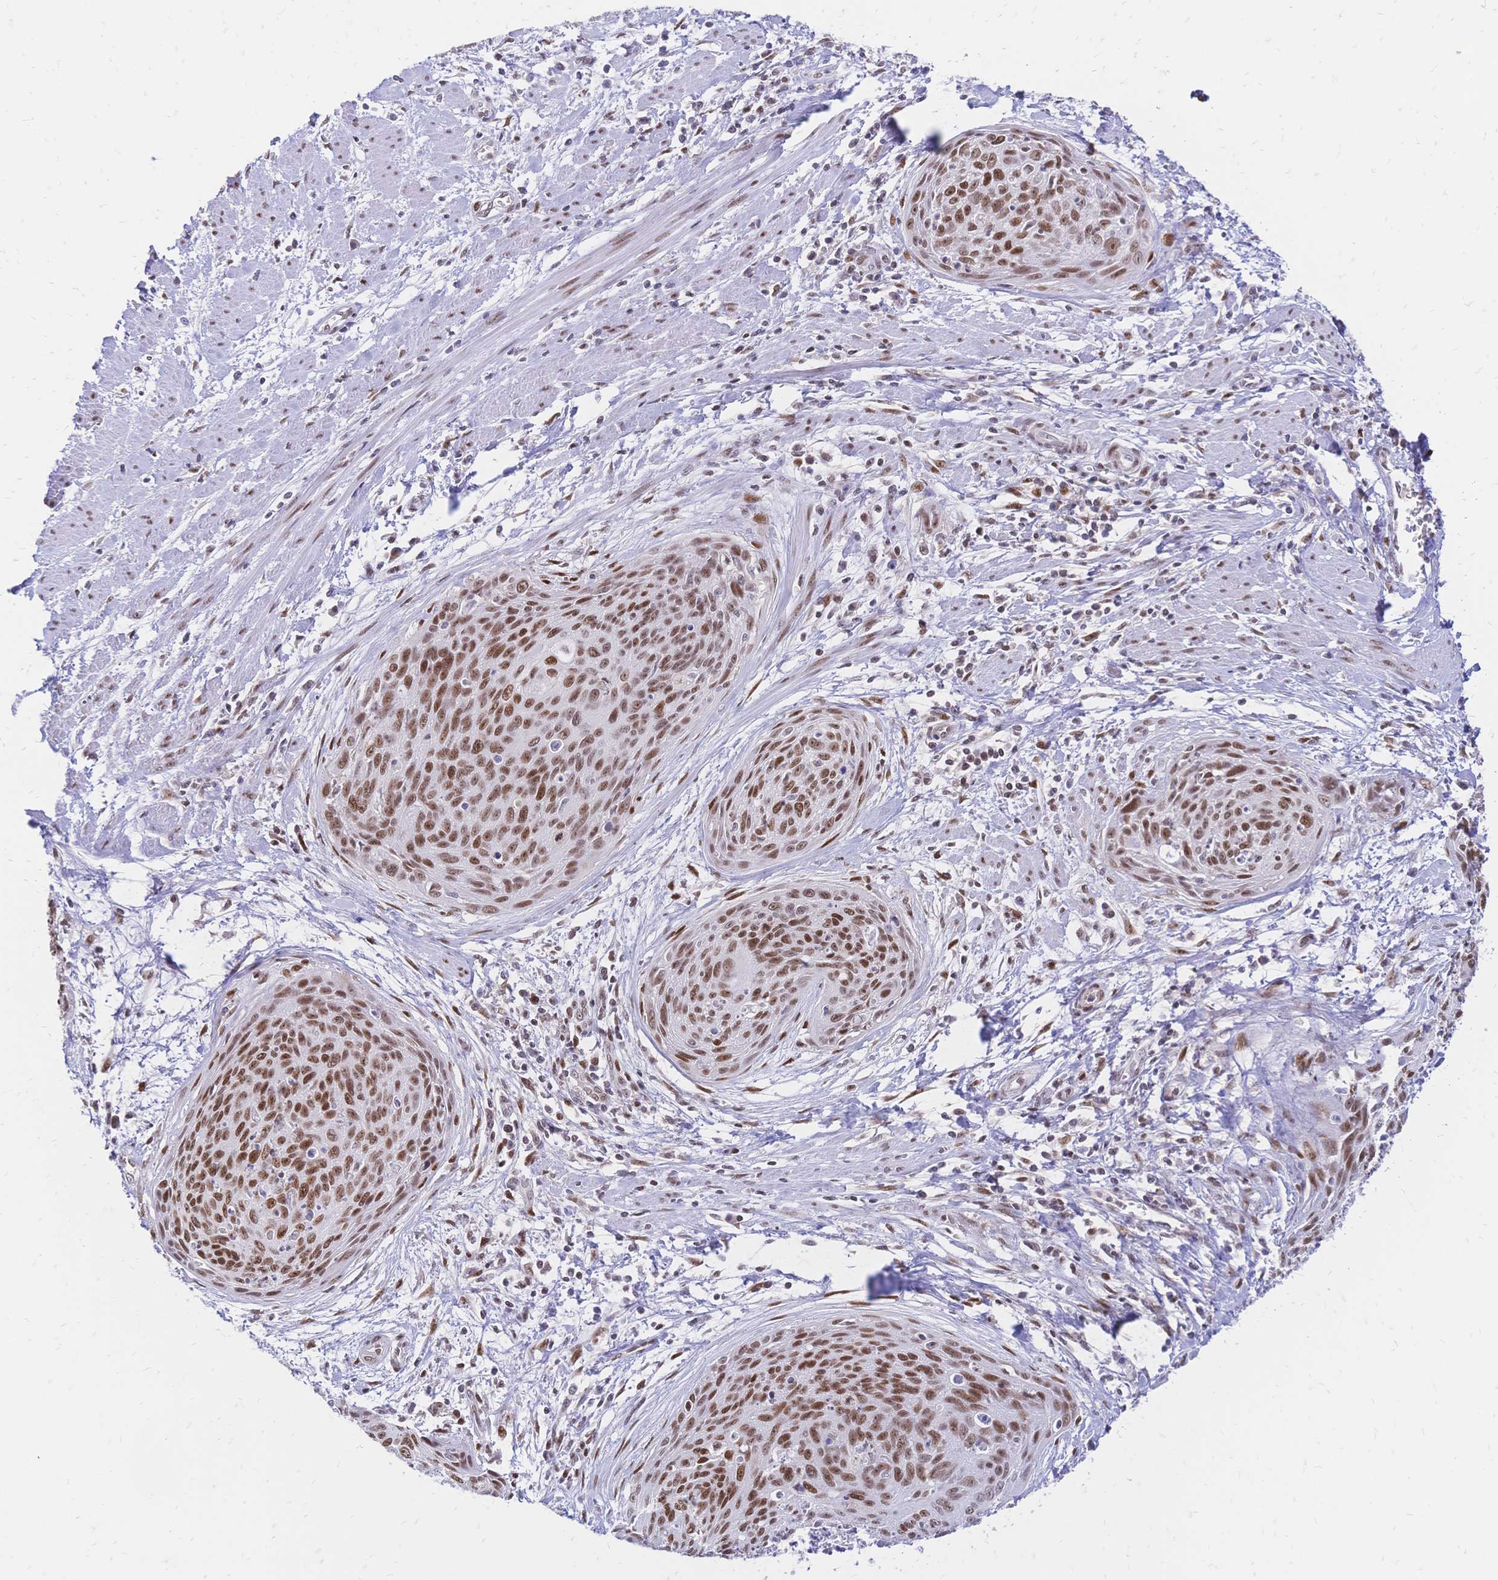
{"staining": {"intensity": "moderate", "quantity": ">75%", "location": "nuclear"}, "tissue": "cervical cancer", "cell_type": "Tumor cells", "image_type": "cancer", "snomed": [{"axis": "morphology", "description": "Squamous cell carcinoma, NOS"}, {"axis": "topography", "description": "Cervix"}], "caption": "The micrograph demonstrates immunohistochemical staining of cervical cancer. There is moderate nuclear positivity is present in approximately >75% of tumor cells.", "gene": "NFIC", "patient": {"sex": "female", "age": 55}}